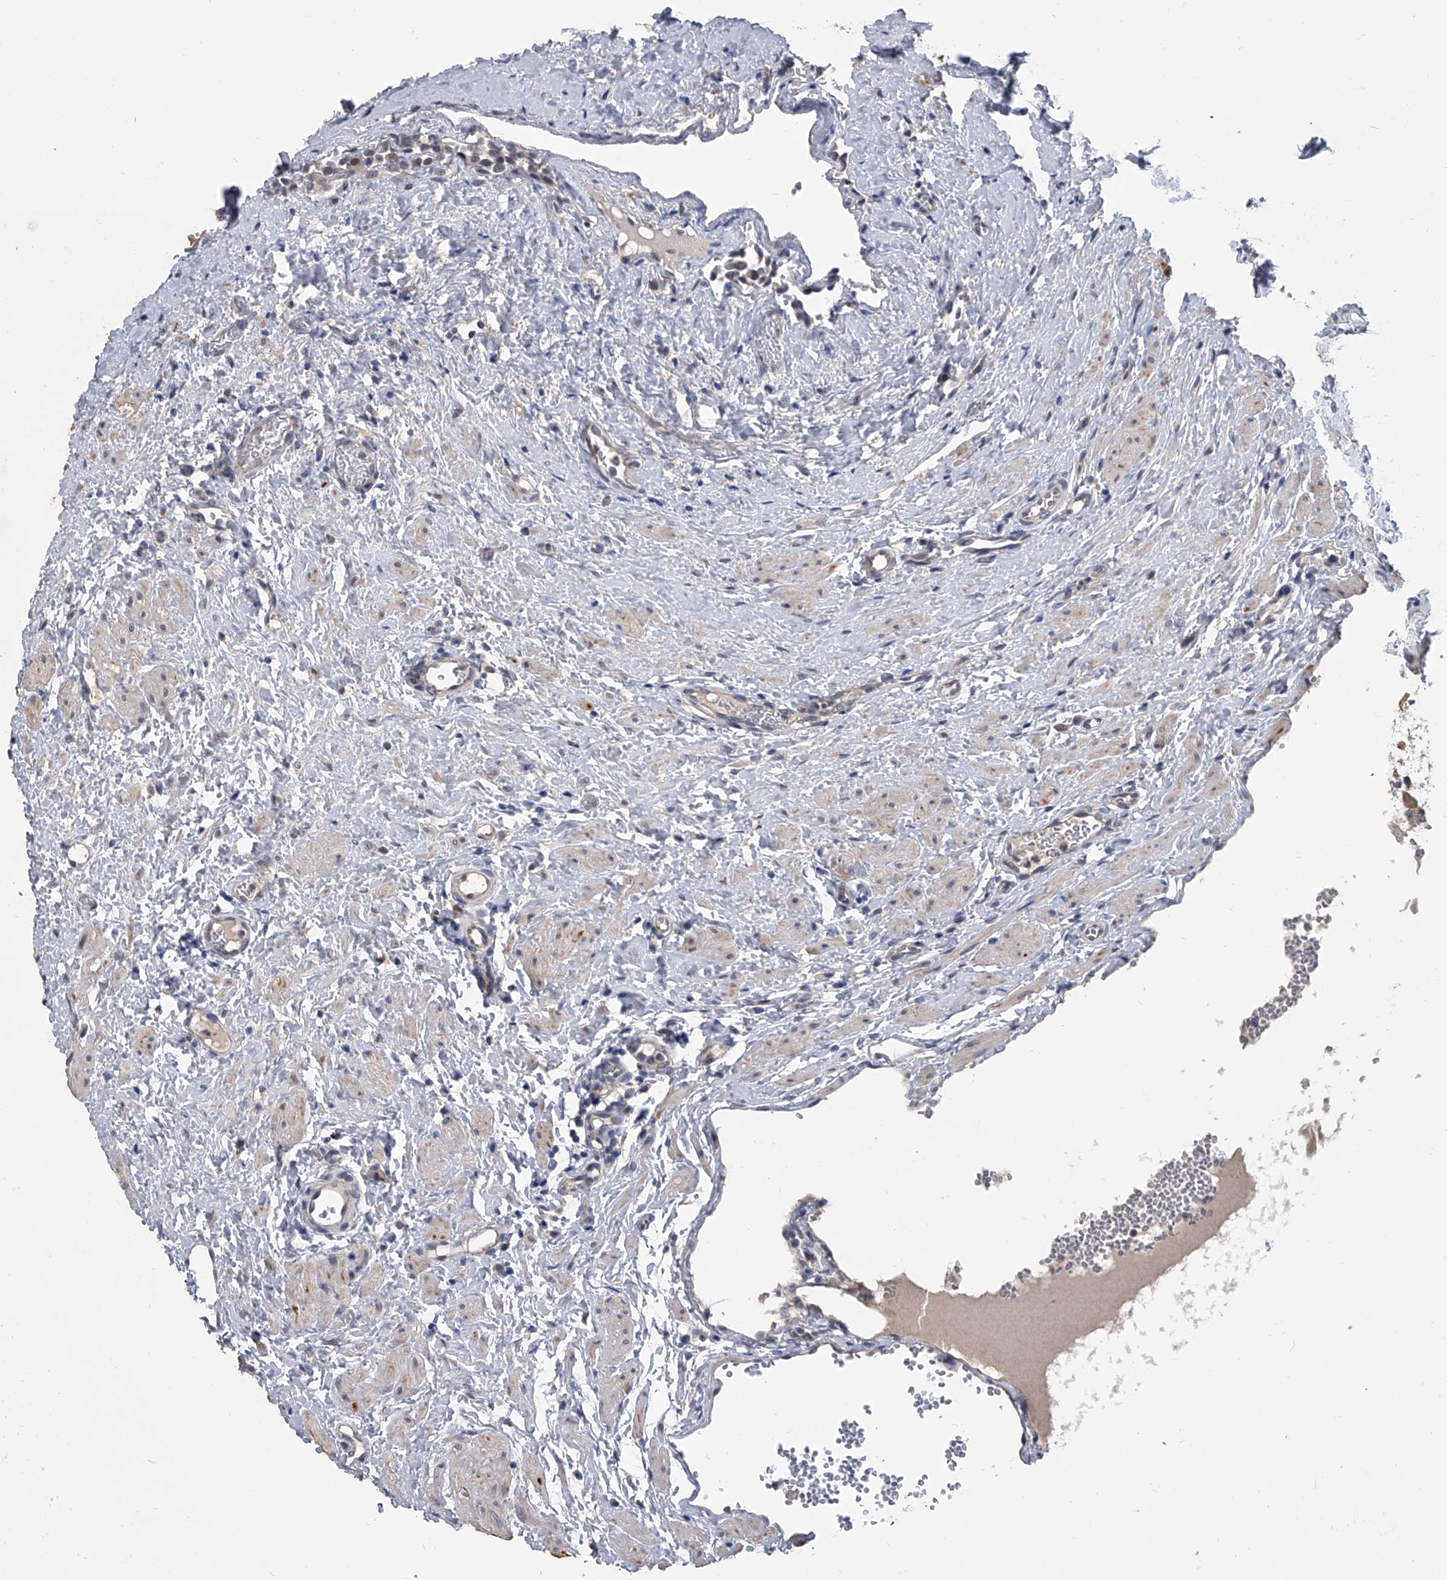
{"staining": {"intensity": "negative", "quantity": "none", "location": "none"}, "tissue": "ovary", "cell_type": "Follicle cells", "image_type": "normal", "snomed": [{"axis": "morphology", "description": "Normal tissue, NOS"}, {"axis": "morphology", "description": "Cyst, NOS"}, {"axis": "topography", "description": "Ovary"}], "caption": "IHC histopathology image of benign ovary: human ovary stained with DAB exhibits no significant protein staining in follicle cells. Brightfield microscopy of IHC stained with DAB (brown) and hematoxylin (blue), captured at high magnification.", "gene": "MAP4K3", "patient": {"sex": "female", "age": 33}}